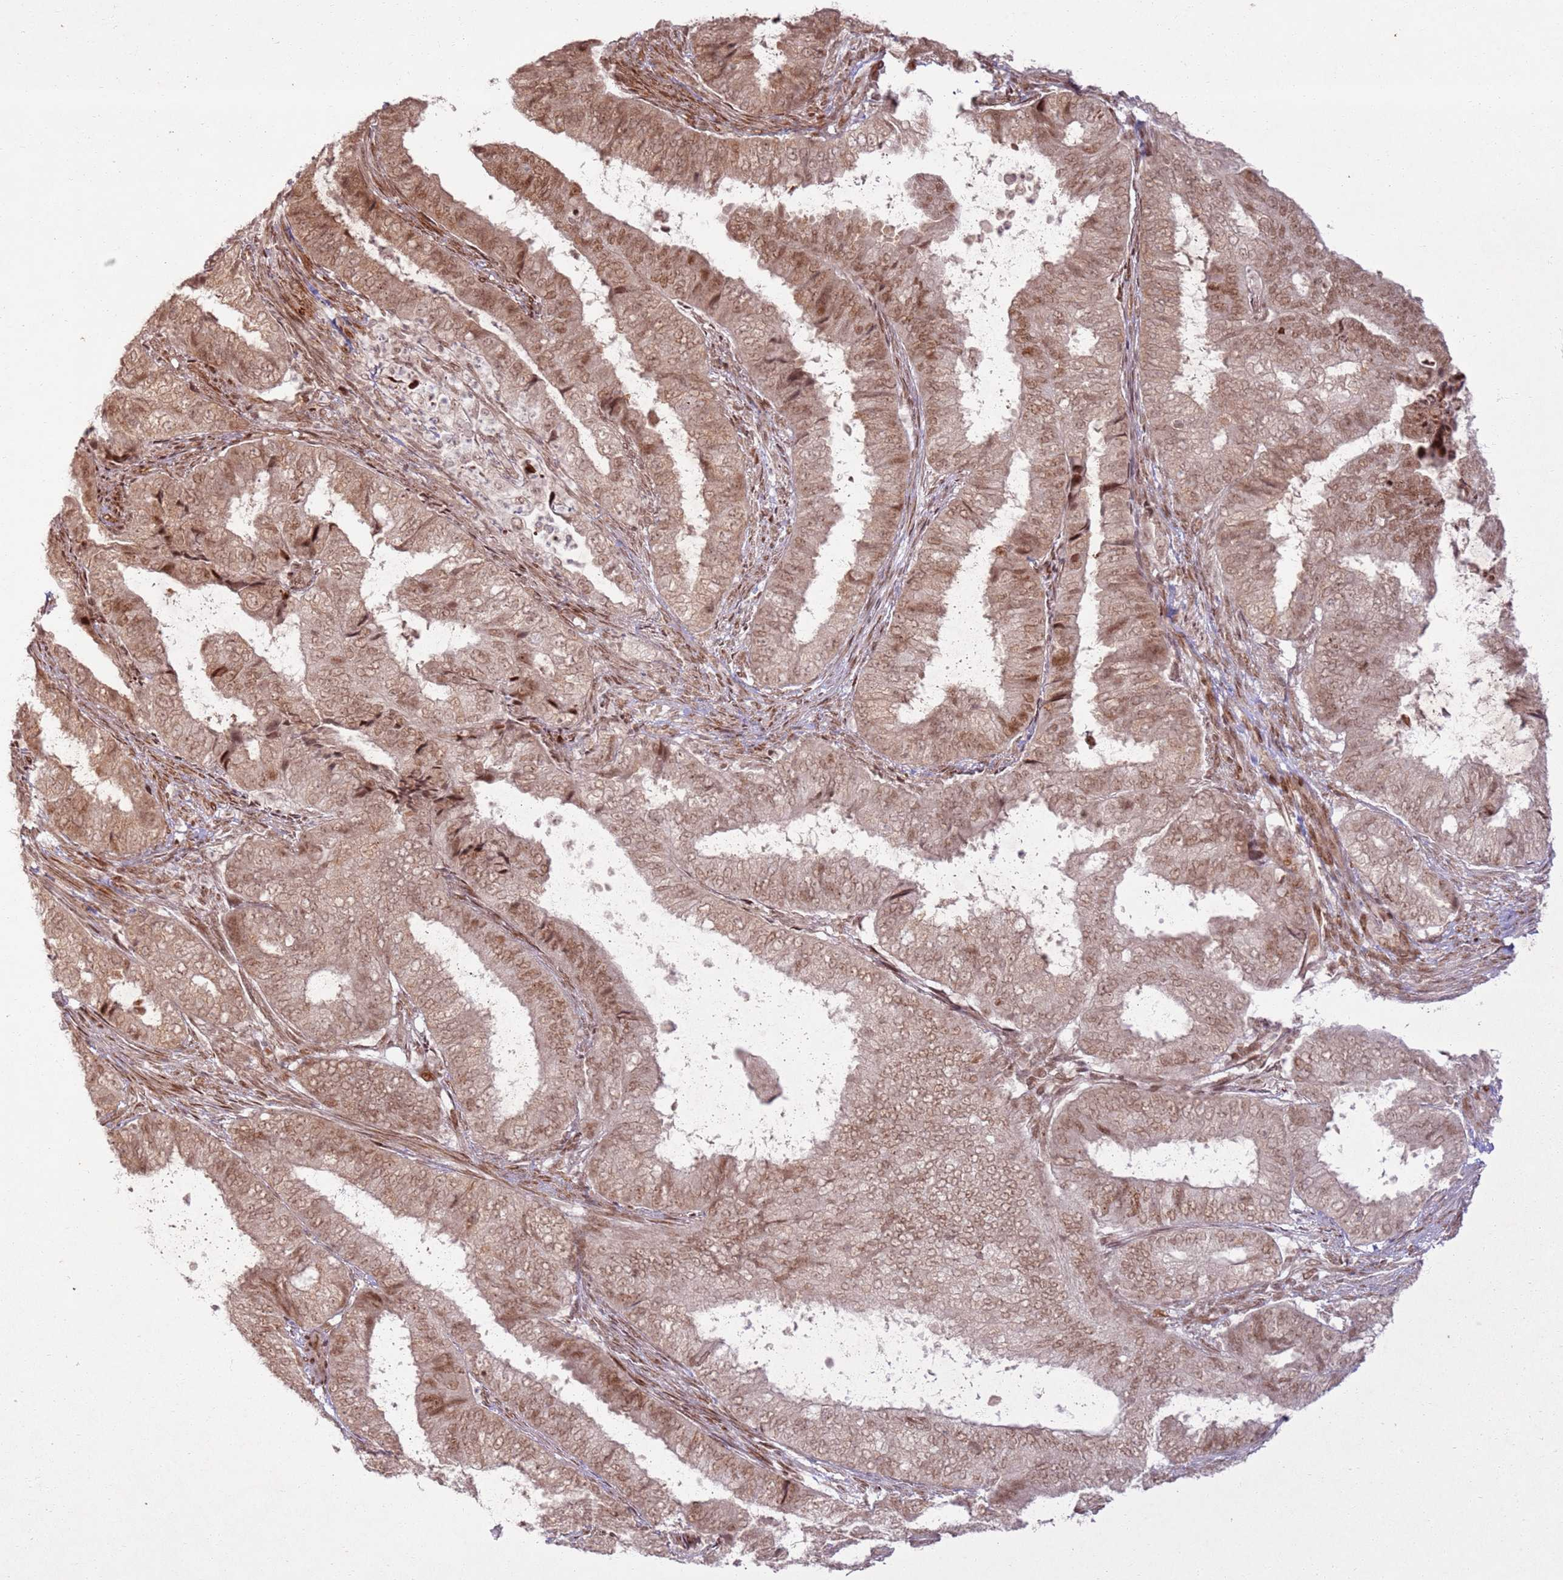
{"staining": {"intensity": "moderate", "quantity": ">75%", "location": "cytoplasmic/membranous,nuclear"}, "tissue": "endometrial cancer", "cell_type": "Tumor cells", "image_type": "cancer", "snomed": [{"axis": "morphology", "description": "Adenocarcinoma, NOS"}, {"axis": "topography", "description": "Endometrium"}], "caption": "DAB (3,3'-diaminobenzidine) immunohistochemical staining of human endometrial cancer (adenocarcinoma) displays moderate cytoplasmic/membranous and nuclear protein staining in about >75% of tumor cells.", "gene": "KLHL36", "patient": {"sex": "female", "age": 51}}